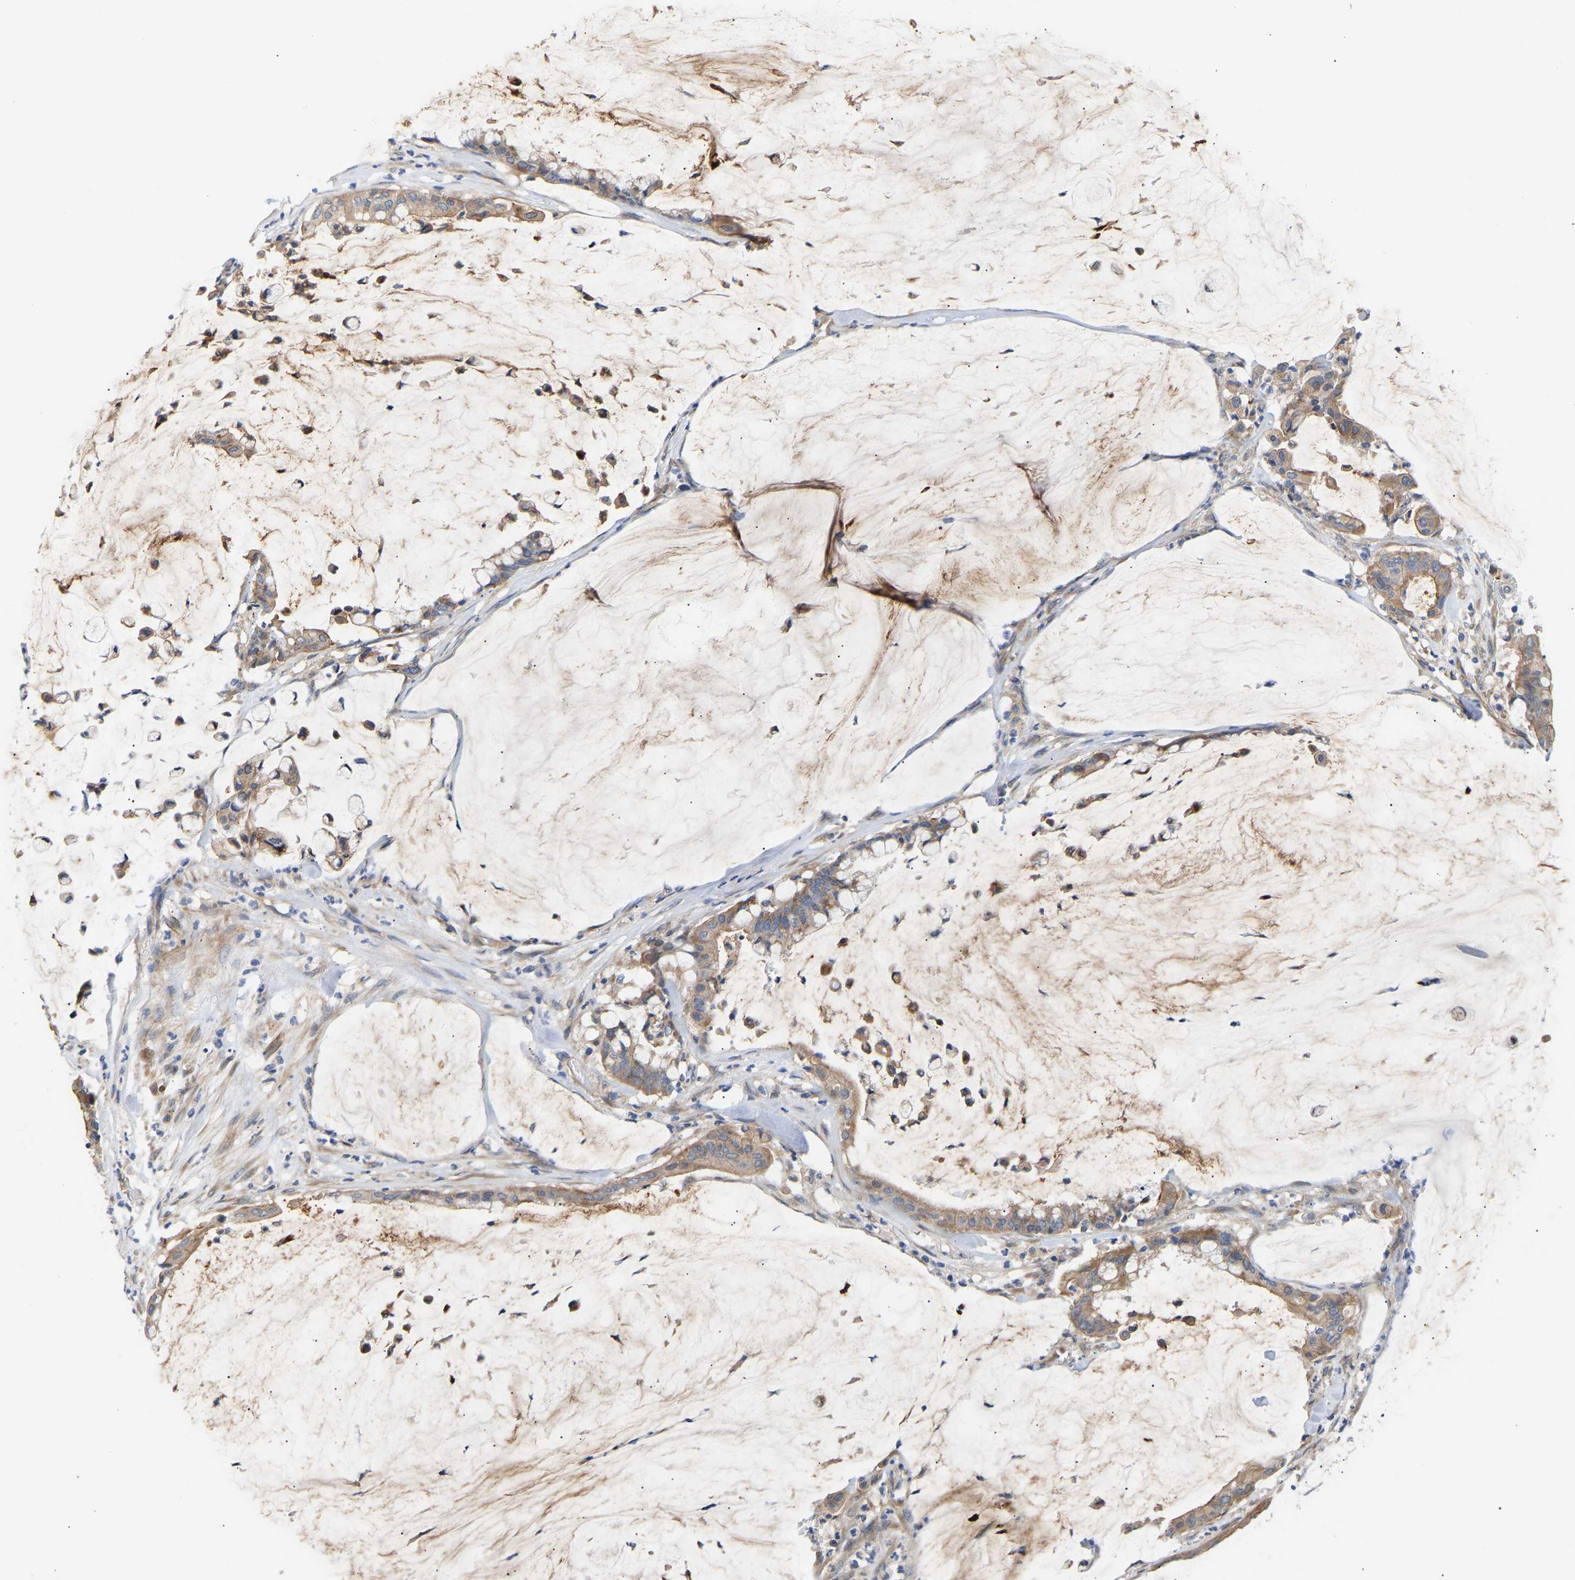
{"staining": {"intensity": "weak", "quantity": ">75%", "location": "cytoplasmic/membranous"}, "tissue": "pancreatic cancer", "cell_type": "Tumor cells", "image_type": "cancer", "snomed": [{"axis": "morphology", "description": "Adenocarcinoma, NOS"}, {"axis": "topography", "description": "Pancreas"}], "caption": "An image showing weak cytoplasmic/membranous positivity in approximately >75% of tumor cells in pancreatic cancer, as visualized by brown immunohistochemical staining.", "gene": "KASH5", "patient": {"sex": "male", "age": 41}}